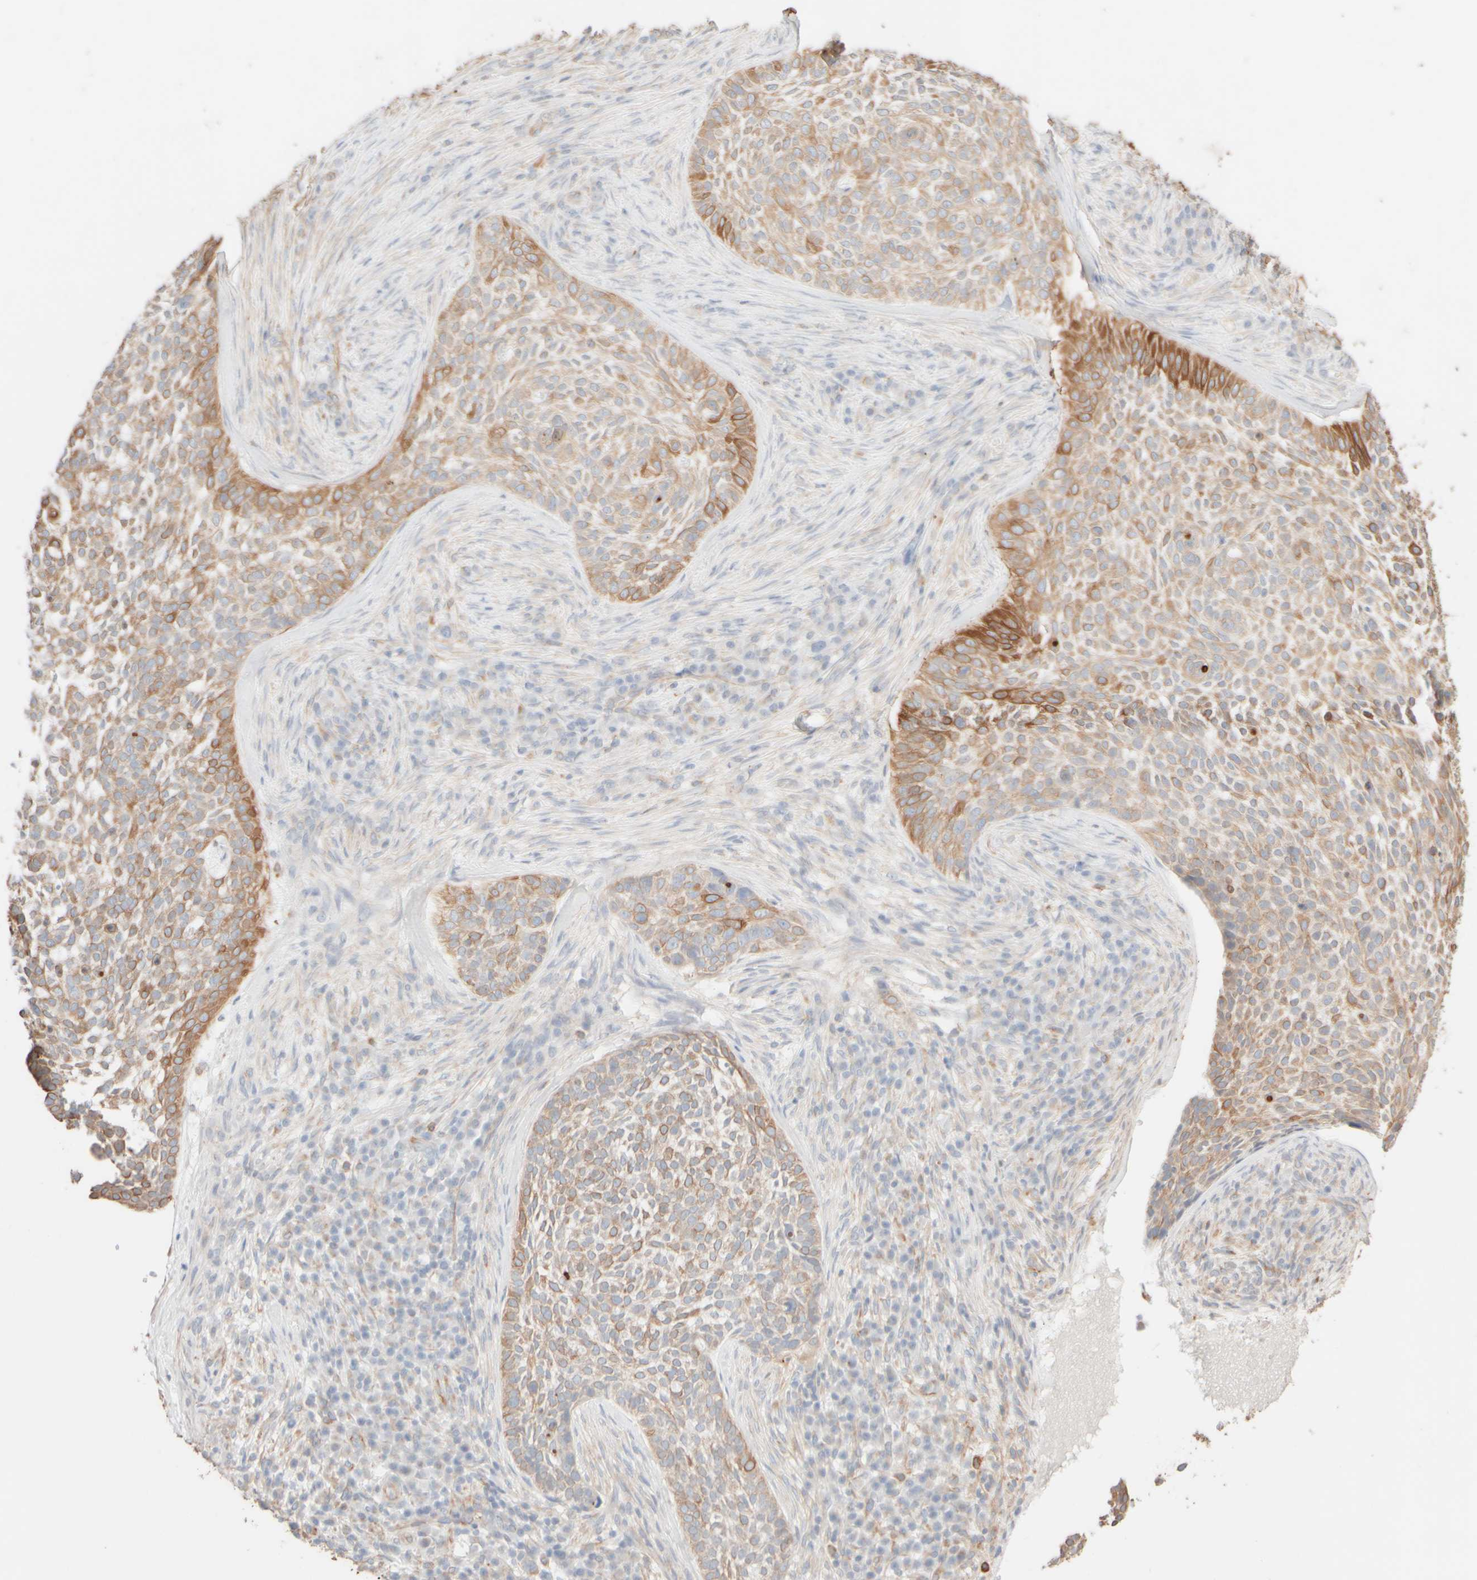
{"staining": {"intensity": "moderate", "quantity": ">75%", "location": "cytoplasmic/membranous"}, "tissue": "skin cancer", "cell_type": "Tumor cells", "image_type": "cancer", "snomed": [{"axis": "morphology", "description": "Basal cell carcinoma"}, {"axis": "topography", "description": "Skin"}], "caption": "Moderate cytoplasmic/membranous staining for a protein is identified in about >75% of tumor cells of skin cancer using IHC.", "gene": "KRT15", "patient": {"sex": "female", "age": 64}}